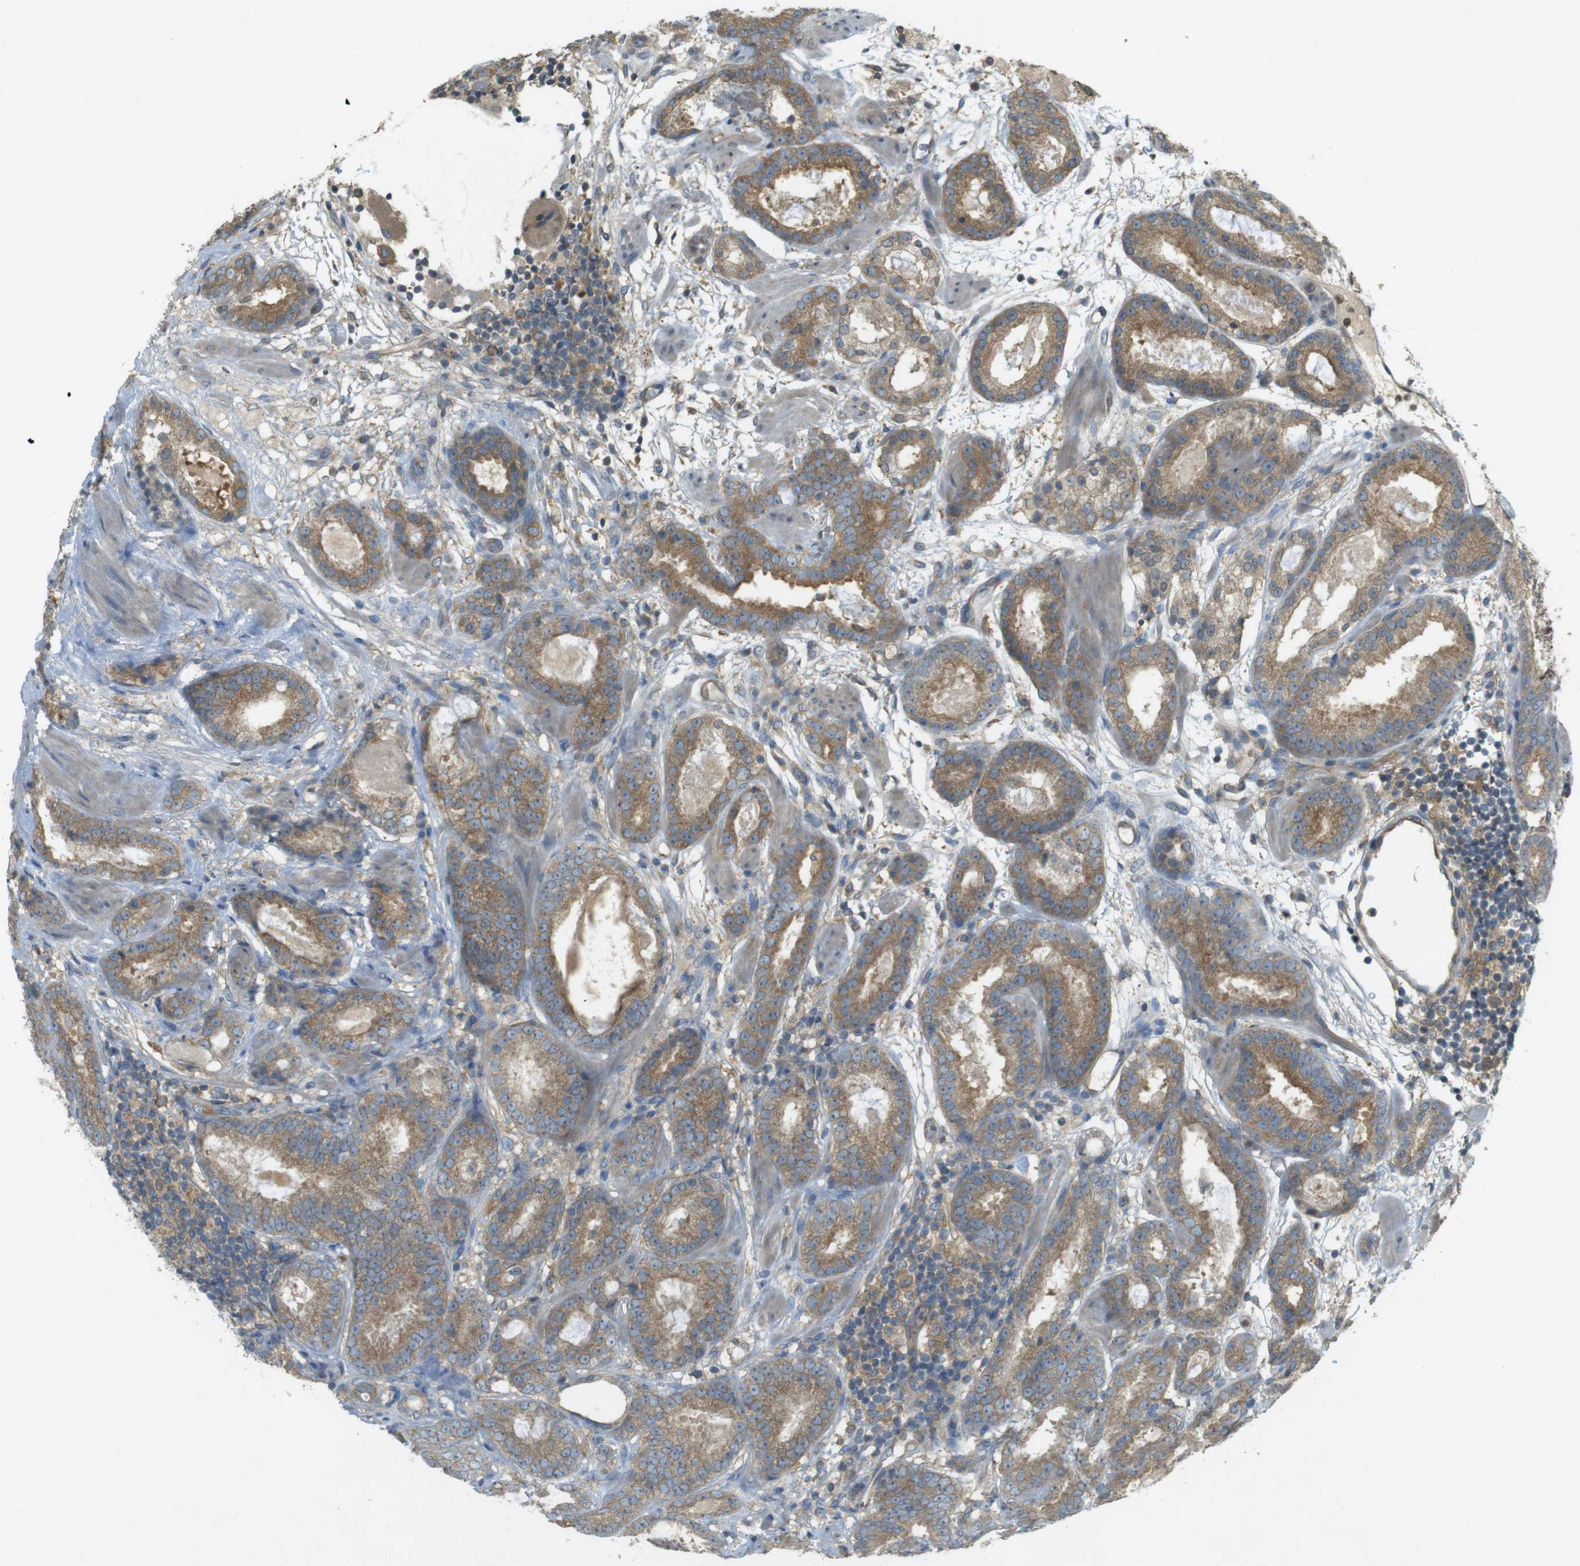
{"staining": {"intensity": "moderate", "quantity": ">75%", "location": "cytoplasmic/membranous"}, "tissue": "prostate cancer", "cell_type": "Tumor cells", "image_type": "cancer", "snomed": [{"axis": "morphology", "description": "Adenocarcinoma, Low grade"}, {"axis": "topography", "description": "Prostate"}], "caption": "A brown stain shows moderate cytoplasmic/membranous staining of a protein in prostate cancer tumor cells. The protein of interest is shown in brown color, while the nuclei are stained blue.", "gene": "KIF5B", "patient": {"sex": "male", "age": 69}}